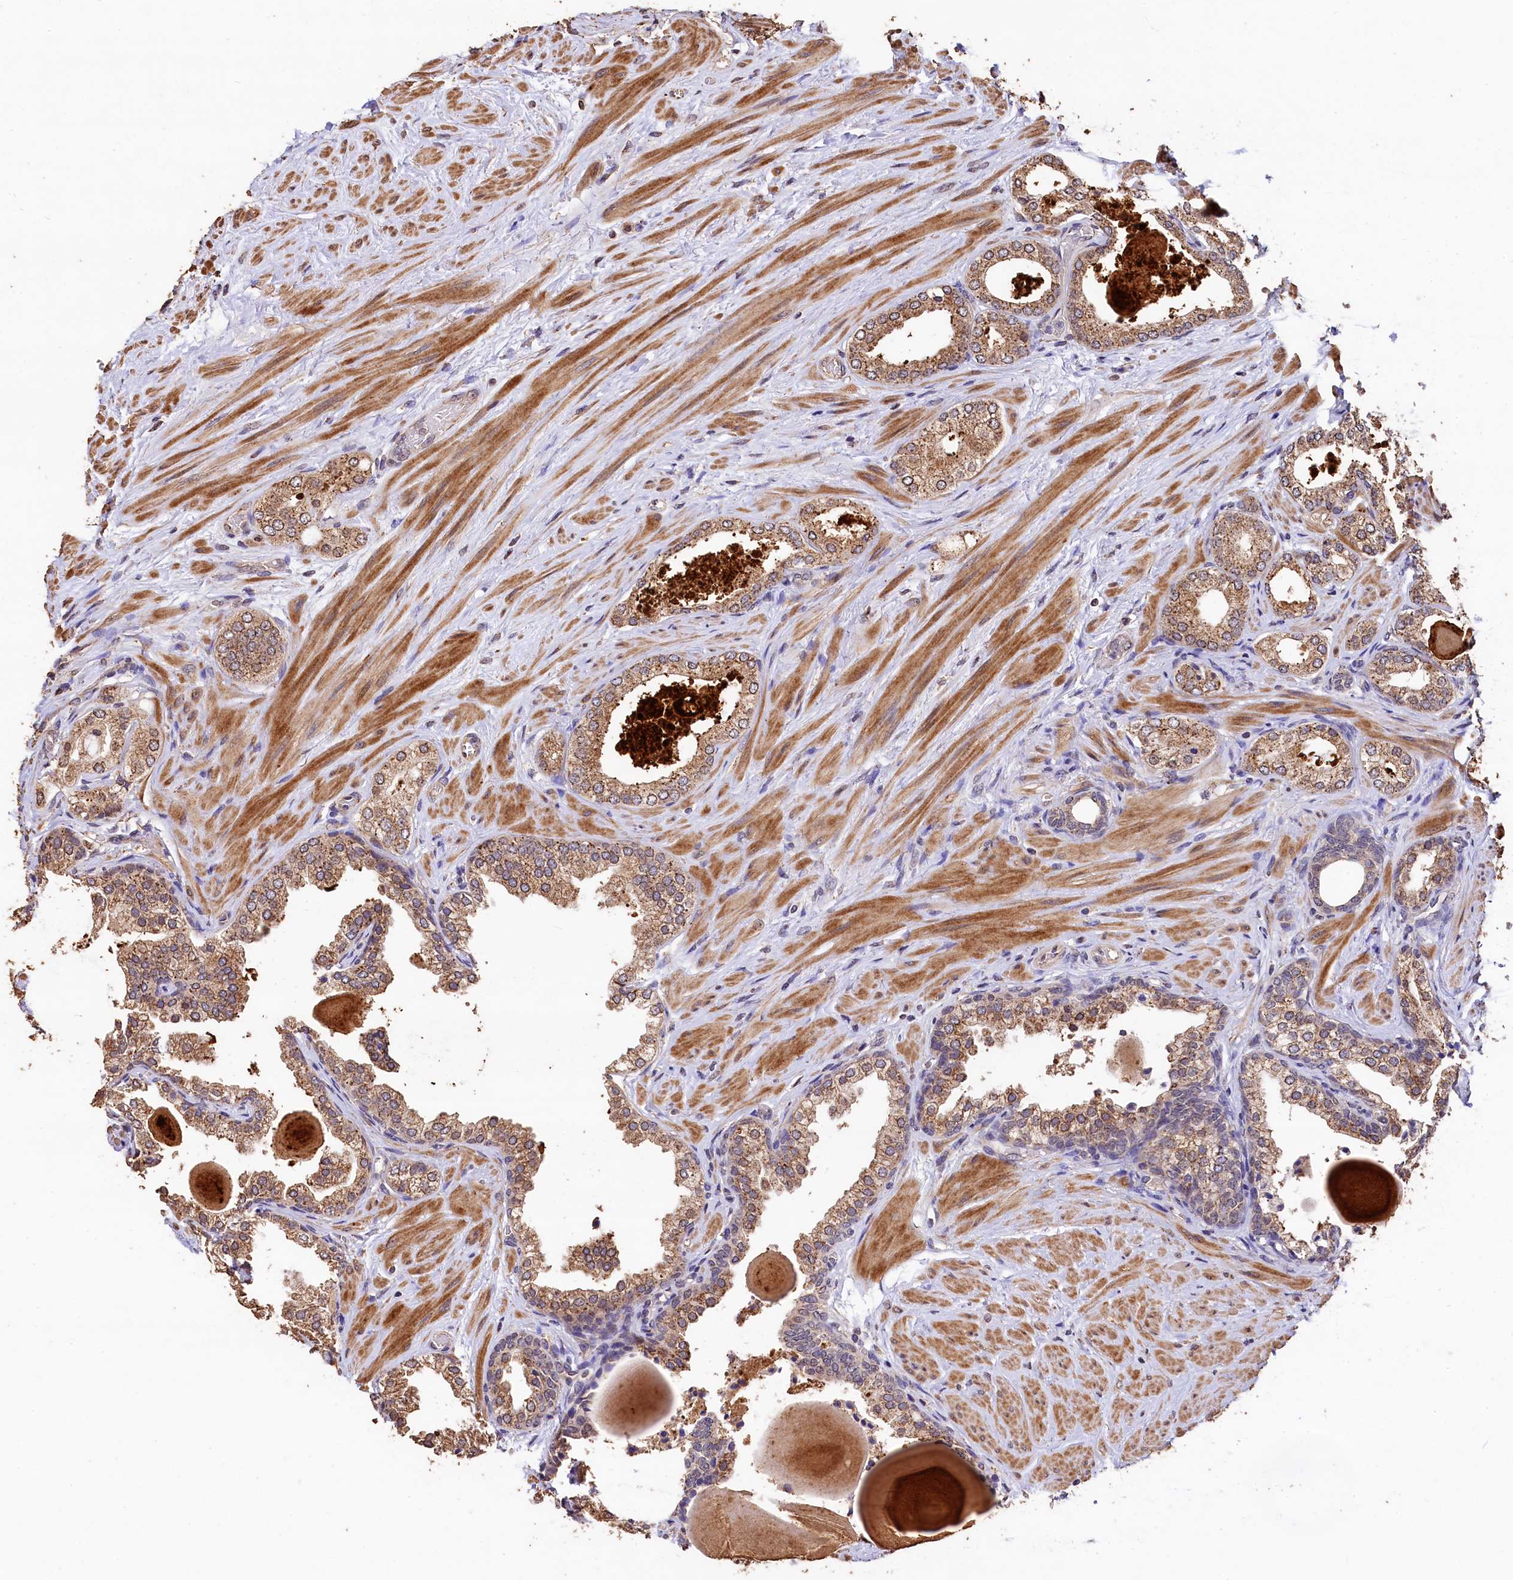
{"staining": {"intensity": "moderate", "quantity": ">75%", "location": "cytoplasmic/membranous"}, "tissue": "prostate", "cell_type": "Glandular cells", "image_type": "normal", "snomed": [{"axis": "morphology", "description": "Normal tissue, NOS"}, {"axis": "topography", "description": "Prostate"}], "caption": "Human prostate stained with a brown dye demonstrates moderate cytoplasmic/membranous positive staining in approximately >75% of glandular cells.", "gene": "LSM4", "patient": {"sex": "male", "age": 48}}